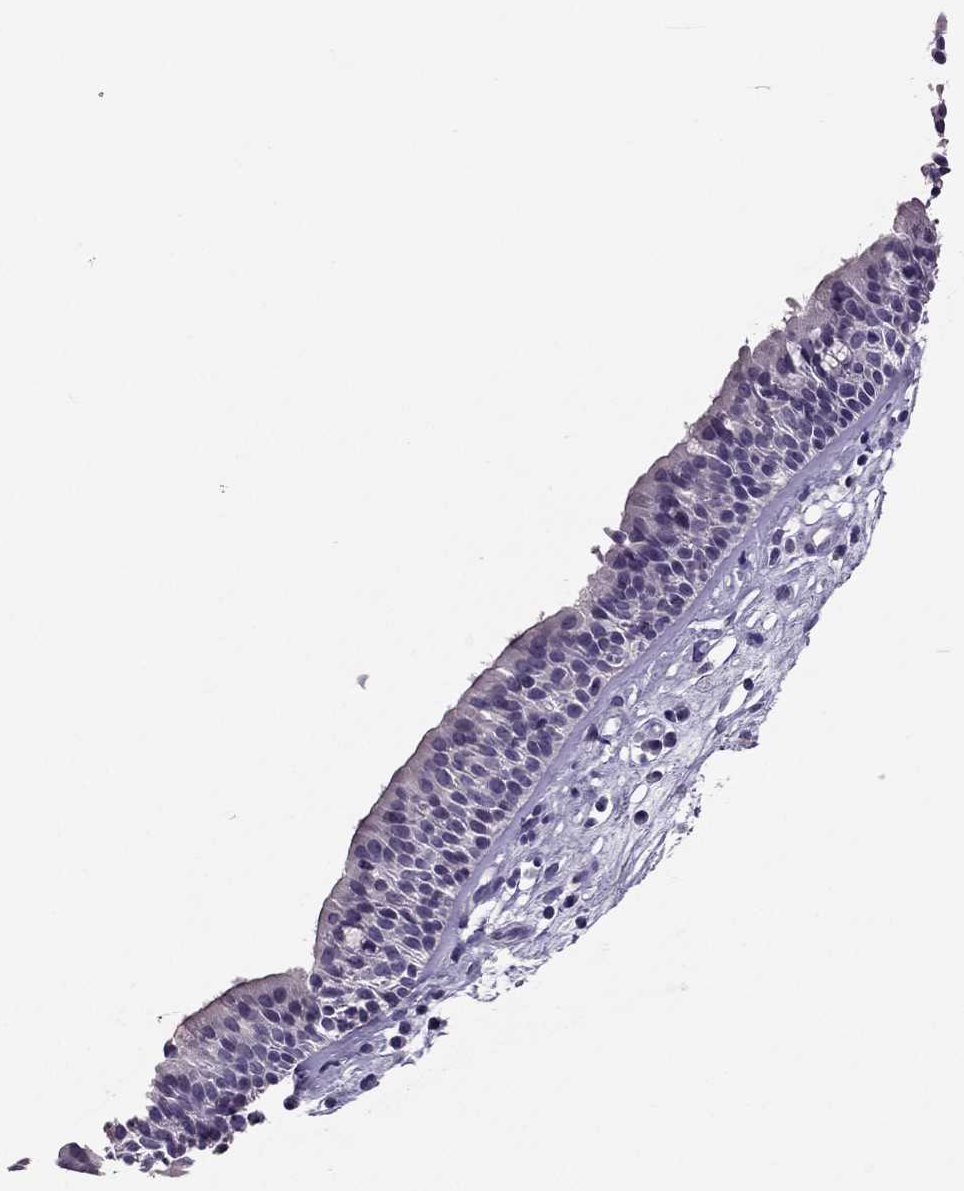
{"staining": {"intensity": "negative", "quantity": "none", "location": "none"}, "tissue": "nasopharynx", "cell_type": "Respiratory epithelial cells", "image_type": "normal", "snomed": [{"axis": "morphology", "description": "Normal tissue, NOS"}, {"axis": "topography", "description": "Nasopharynx"}], "caption": "The immunohistochemistry micrograph has no significant staining in respiratory epithelial cells of nasopharynx. (DAB immunohistochemistry (IHC) with hematoxylin counter stain).", "gene": "RHO", "patient": {"sex": "male", "age": 77}}